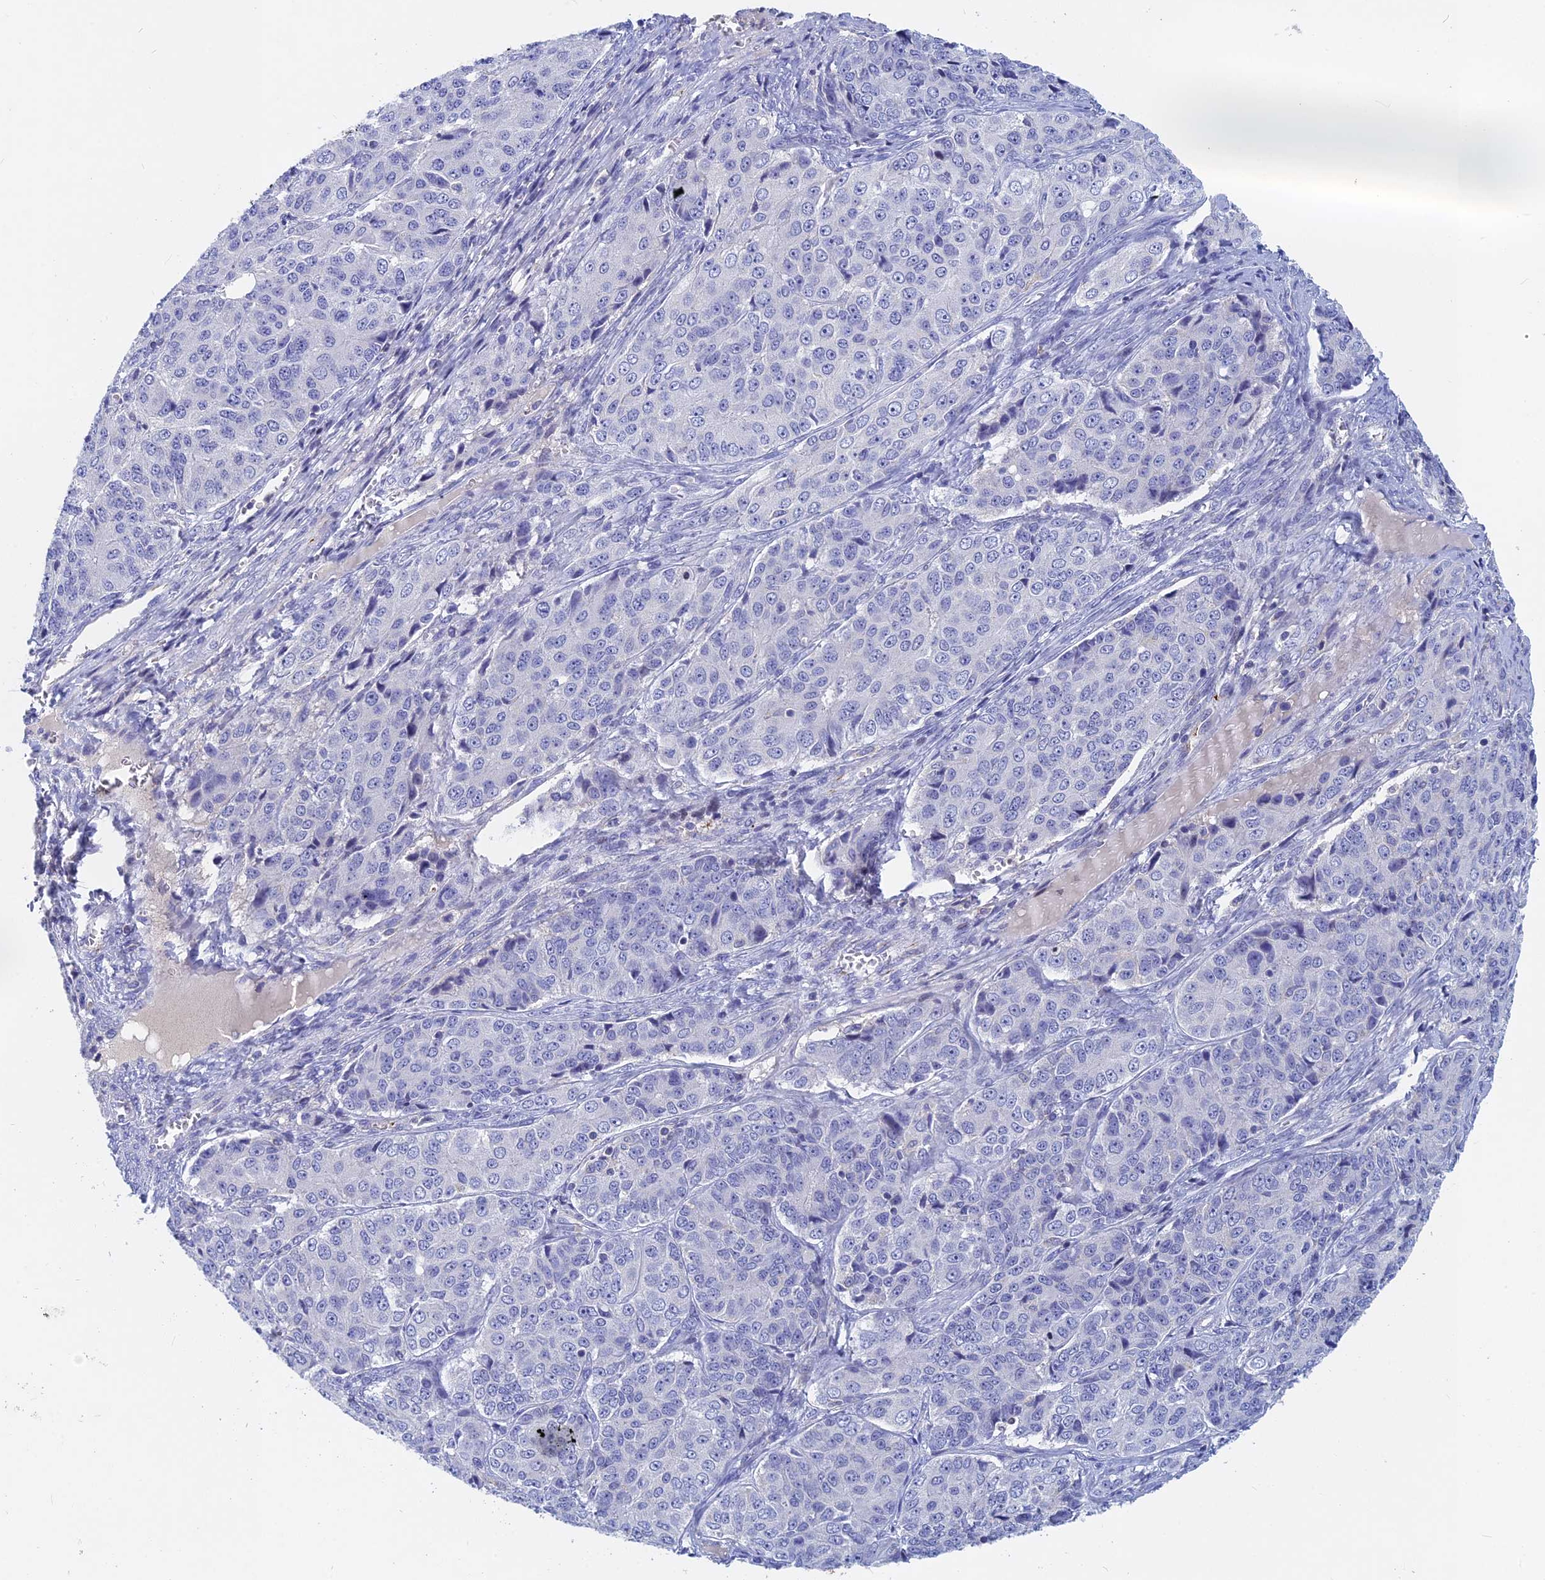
{"staining": {"intensity": "negative", "quantity": "none", "location": "none"}, "tissue": "ovarian cancer", "cell_type": "Tumor cells", "image_type": "cancer", "snomed": [{"axis": "morphology", "description": "Carcinoma, endometroid"}, {"axis": "topography", "description": "Ovary"}], "caption": "Immunohistochemistry (IHC) image of neoplastic tissue: endometroid carcinoma (ovarian) stained with DAB (3,3'-diaminobenzidine) demonstrates no significant protein expression in tumor cells. (DAB immunohistochemistry visualized using brightfield microscopy, high magnification).", "gene": "ACP7", "patient": {"sex": "female", "age": 51}}